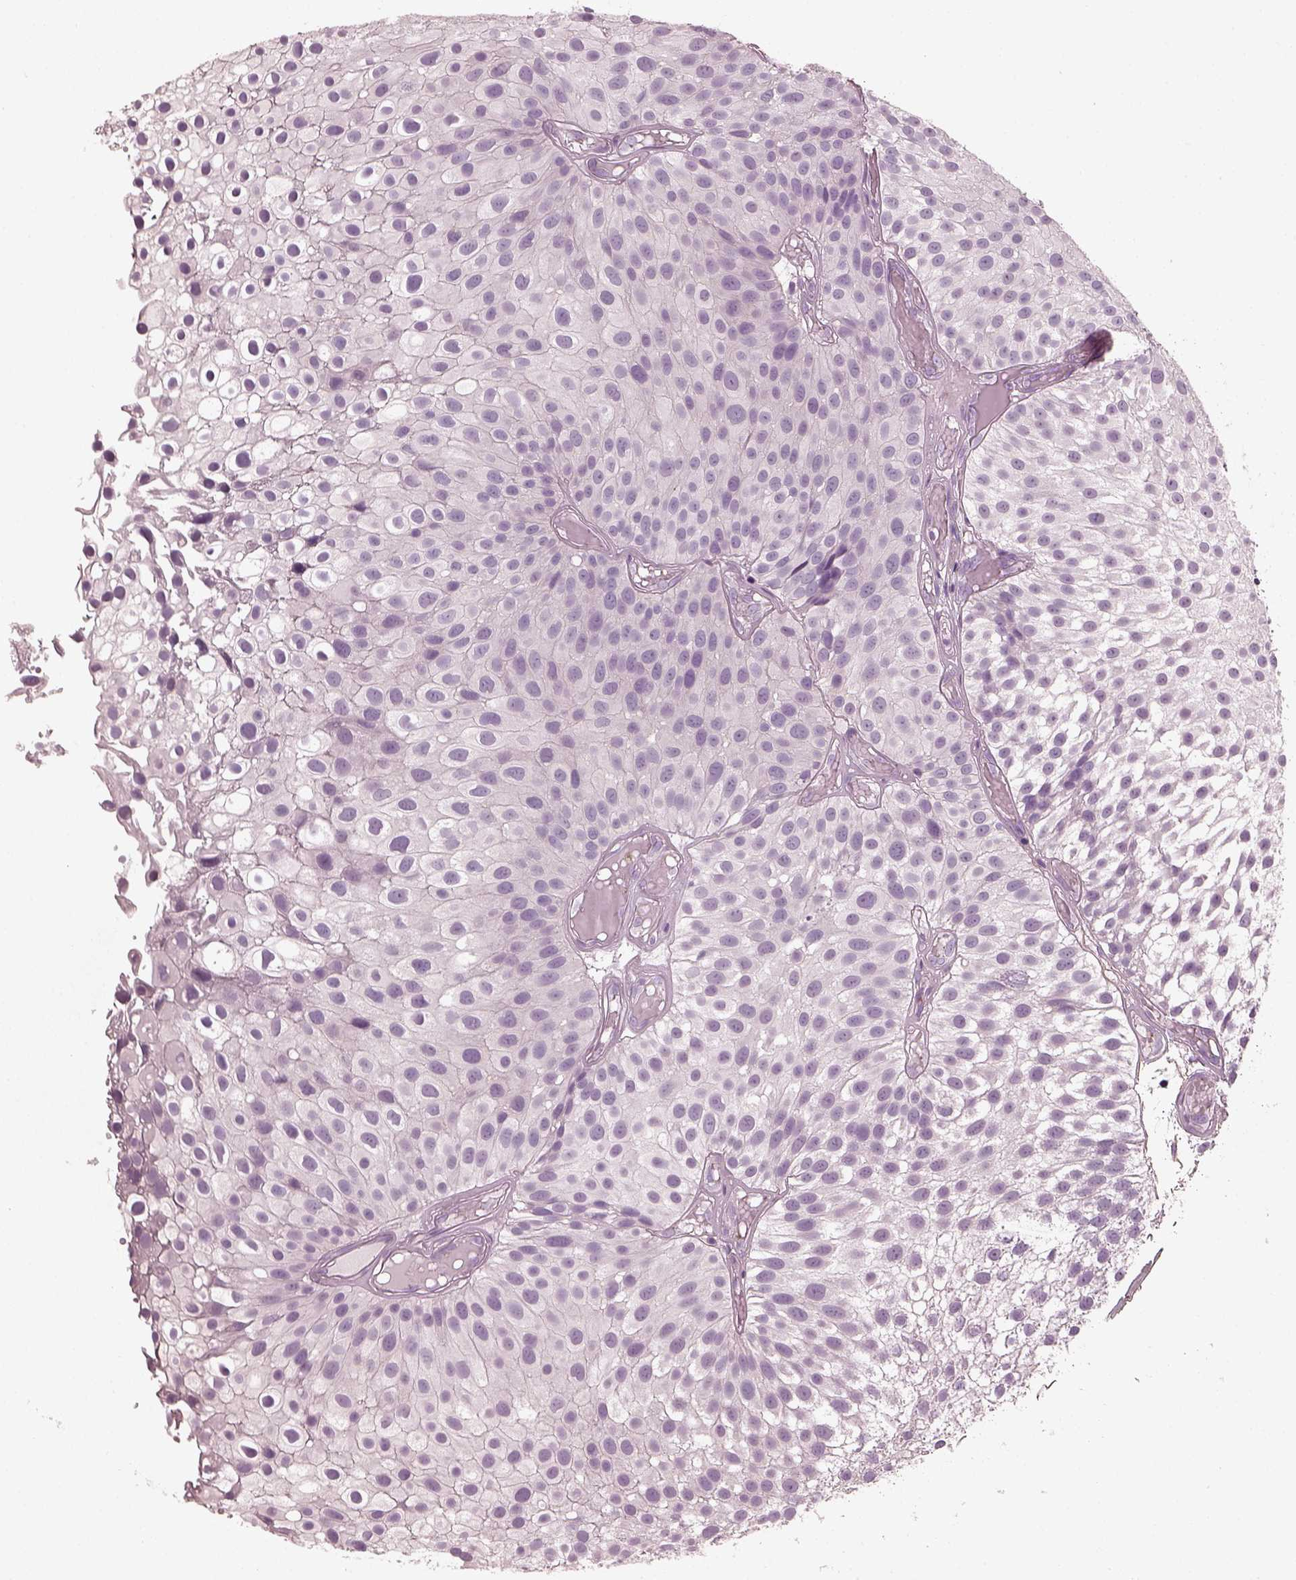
{"staining": {"intensity": "negative", "quantity": "none", "location": "none"}, "tissue": "urothelial cancer", "cell_type": "Tumor cells", "image_type": "cancer", "snomed": [{"axis": "morphology", "description": "Urothelial carcinoma, Low grade"}, {"axis": "topography", "description": "Urinary bladder"}], "caption": "An IHC photomicrograph of urothelial cancer is shown. There is no staining in tumor cells of urothelial cancer.", "gene": "EIF4E1B", "patient": {"sex": "male", "age": 79}}